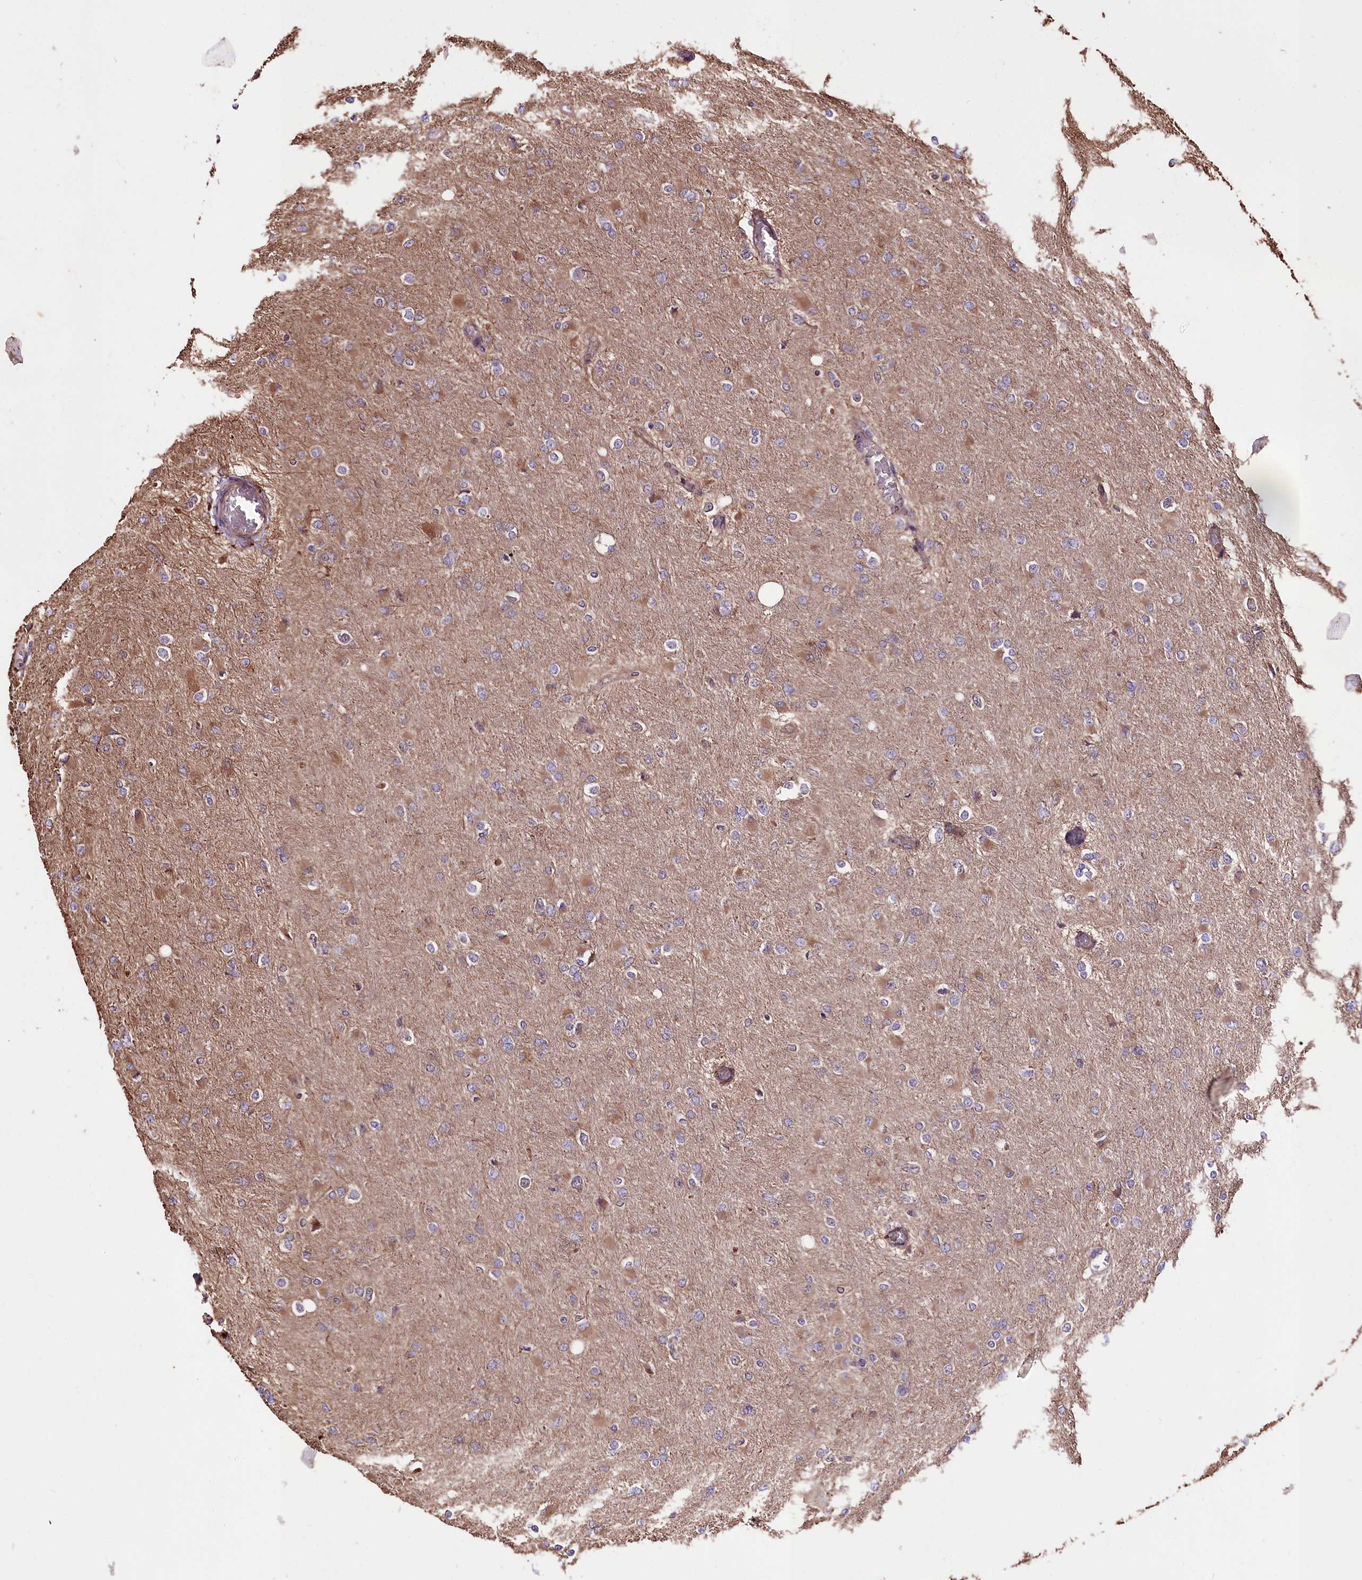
{"staining": {"intensity": "moderate", "quantity": "25%-75%", "location": "cytoplasmic/membranous"}, "tissue": "glioma", "cell_type": "Tumor cells", "image_type": "cancer", "snomed": [{"axis": "morphology", "description": "Glioma, malignant, High grade"}, {"axis": "topography", "description": "Cerebral cortex"}], "caption": "Glioma tissue shows moderate cytoplasmic/membranous expression in approximately 25%-75% of tumor cells, visualized by immunohistochemistry. (Stains: DAB in brown, nuclei in blue, Microscopy: brightfield microscopy at high magnification).", "gene": "WWC1", "patient": {"sex": "female", "age": 36}}